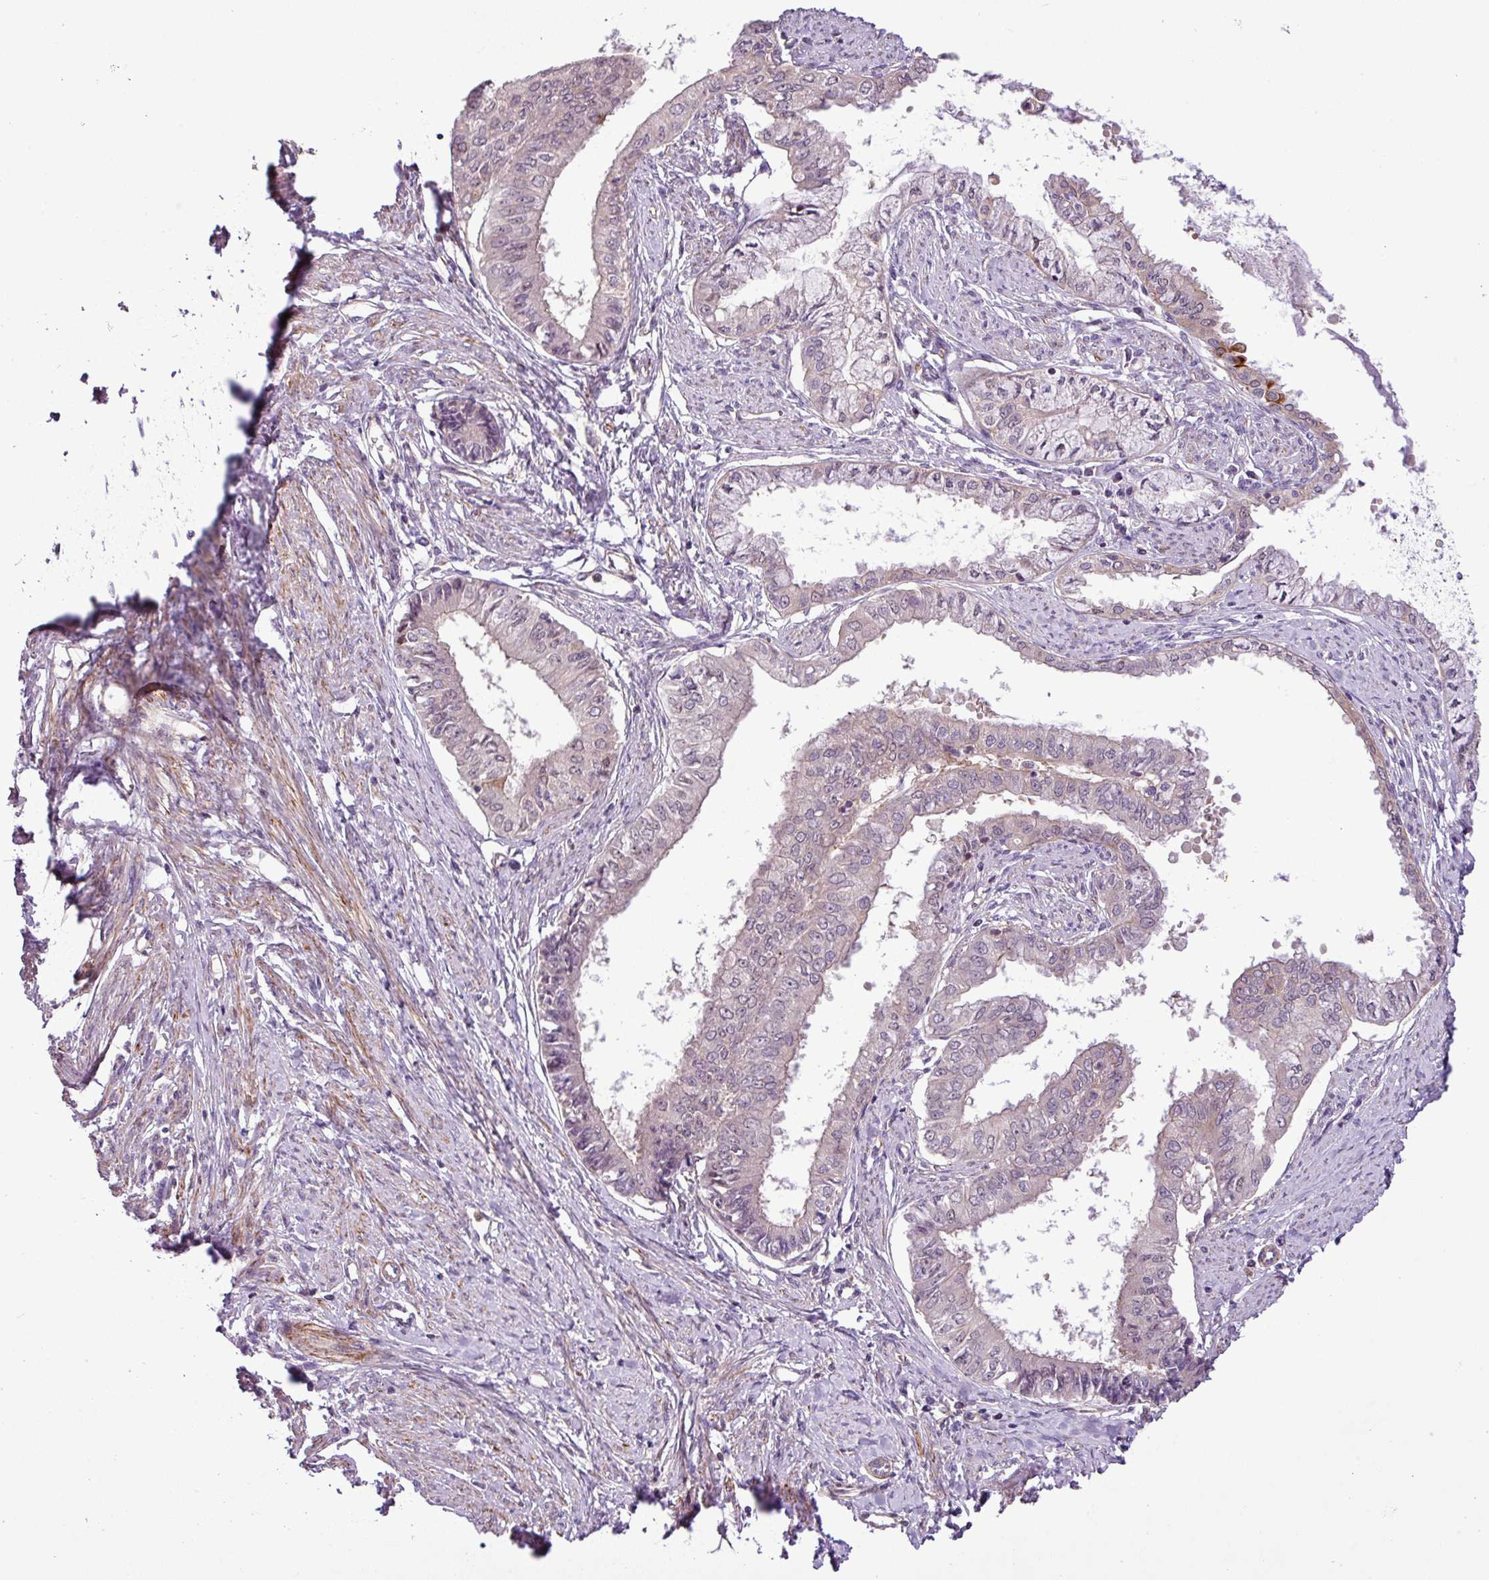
{"staining": {"intensity": "negative", "quantity": "none", "location": "none"}, "tissue": "endometrial cancer", "cell_type": "Tumor cells", "image_type": "cancer", "snomed": [{"axis": "morphology", "description": "Adenocarcinoma, NOS"}, {"axis": "topography", "description": "Endometrium"}], "caption": "Tumor cells show no significant expression in adenocarcinoma (endometrial).", "gene": "NBEAL2", "patient": {"sex": "female", "age": 76}}